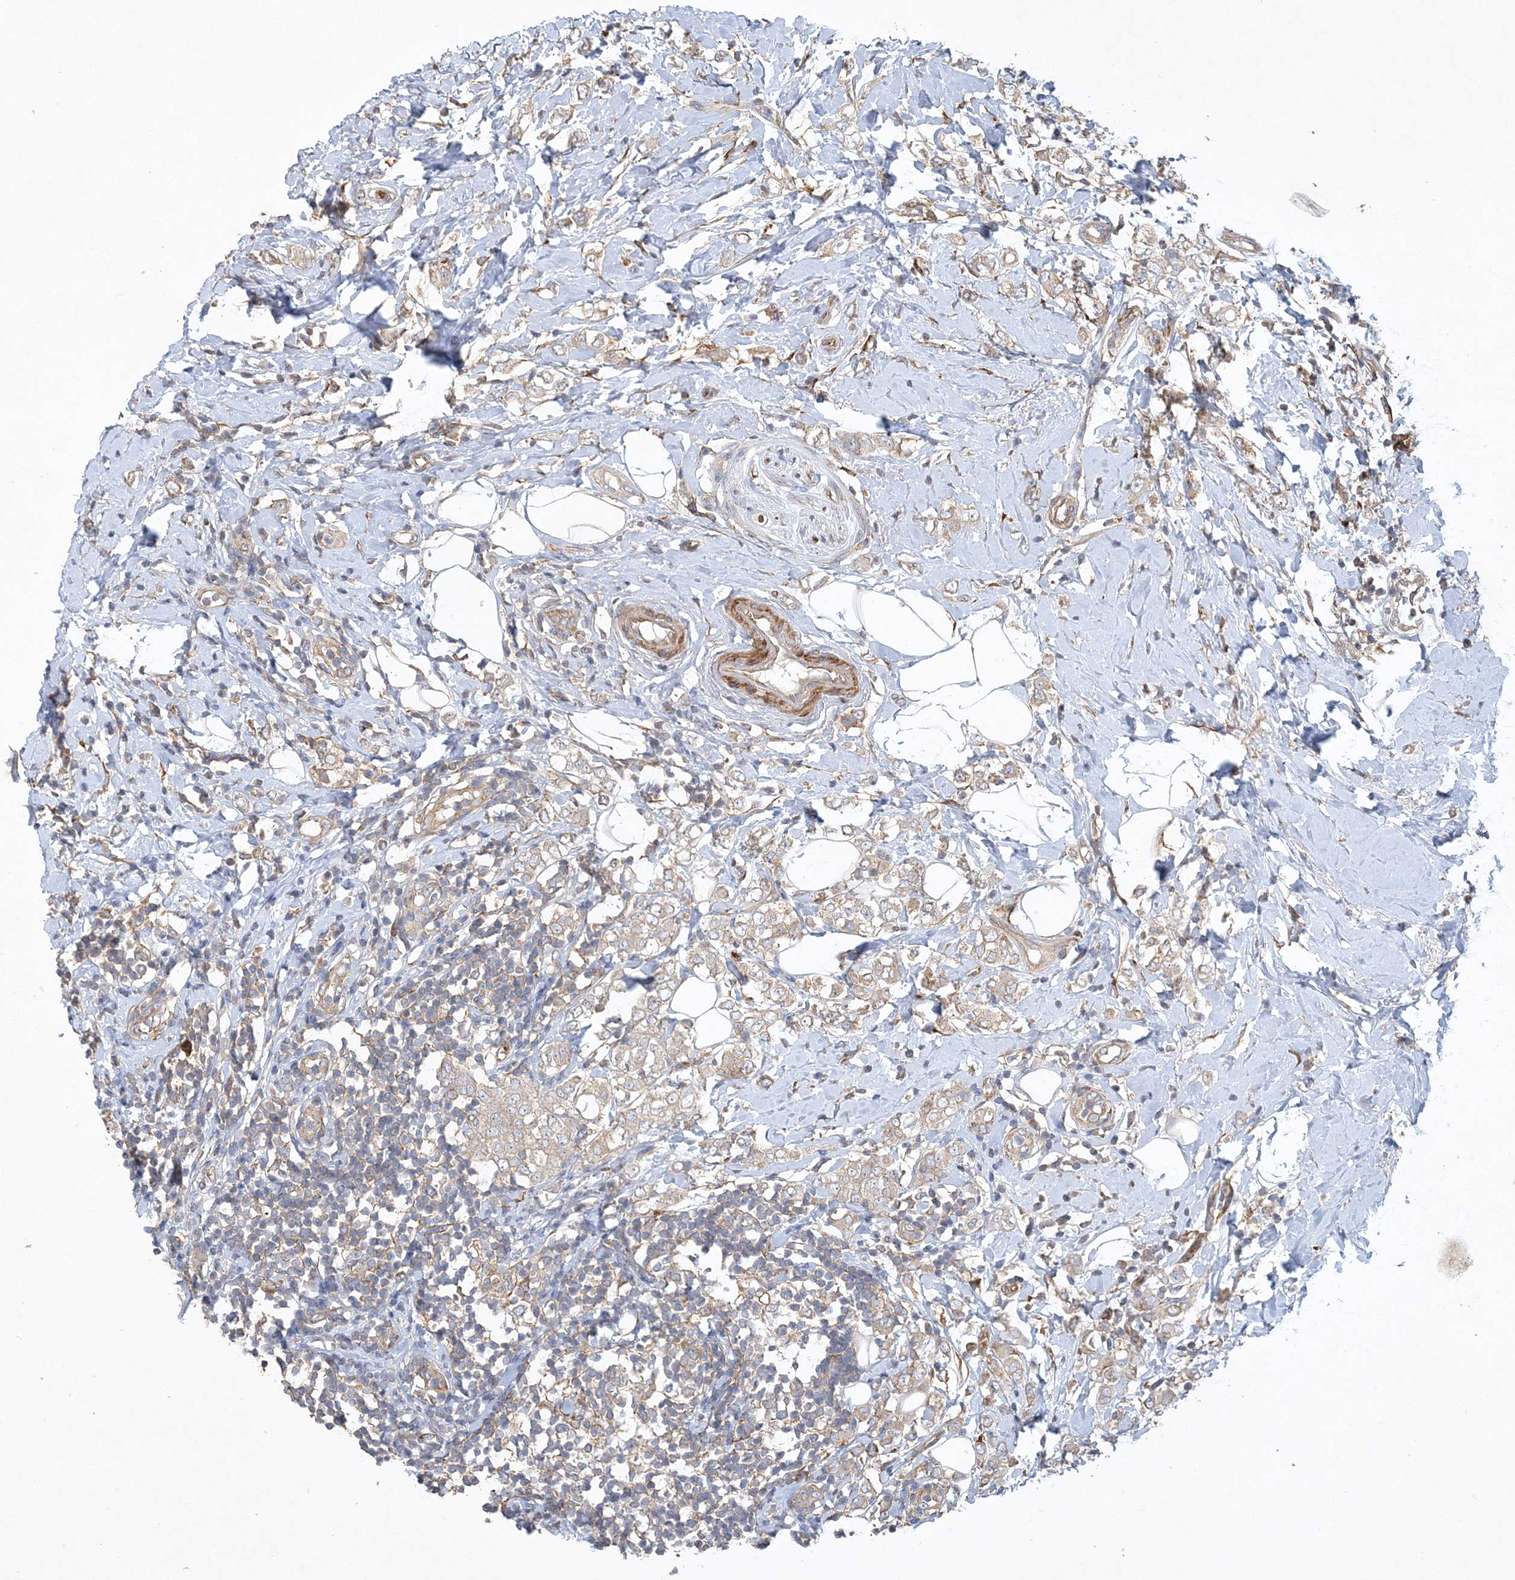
{"staining": {"intensity": "weak", "quantity": "25%-75%", "location": "cytoplasmic/membranous"}, "tissue": "breast cancer", "cell_type": "Tumor cells", "image_type": "cancer", "snomed": [{"axis": "morphology", "description": "Lobular carcinoma"}, {"axis": "topography", "description": "Breast"}], "caption": "Immunohistochemistry (DAB) staining of breast lobular carcinoma shows weak cytoplasmic/membranous protein expression in about 25%-75% of tumor cells. (IHC, brightfield microscopy, high magnification).", "gene": "MAP4K5", "patient": {"sex": "female", "age": 47}}